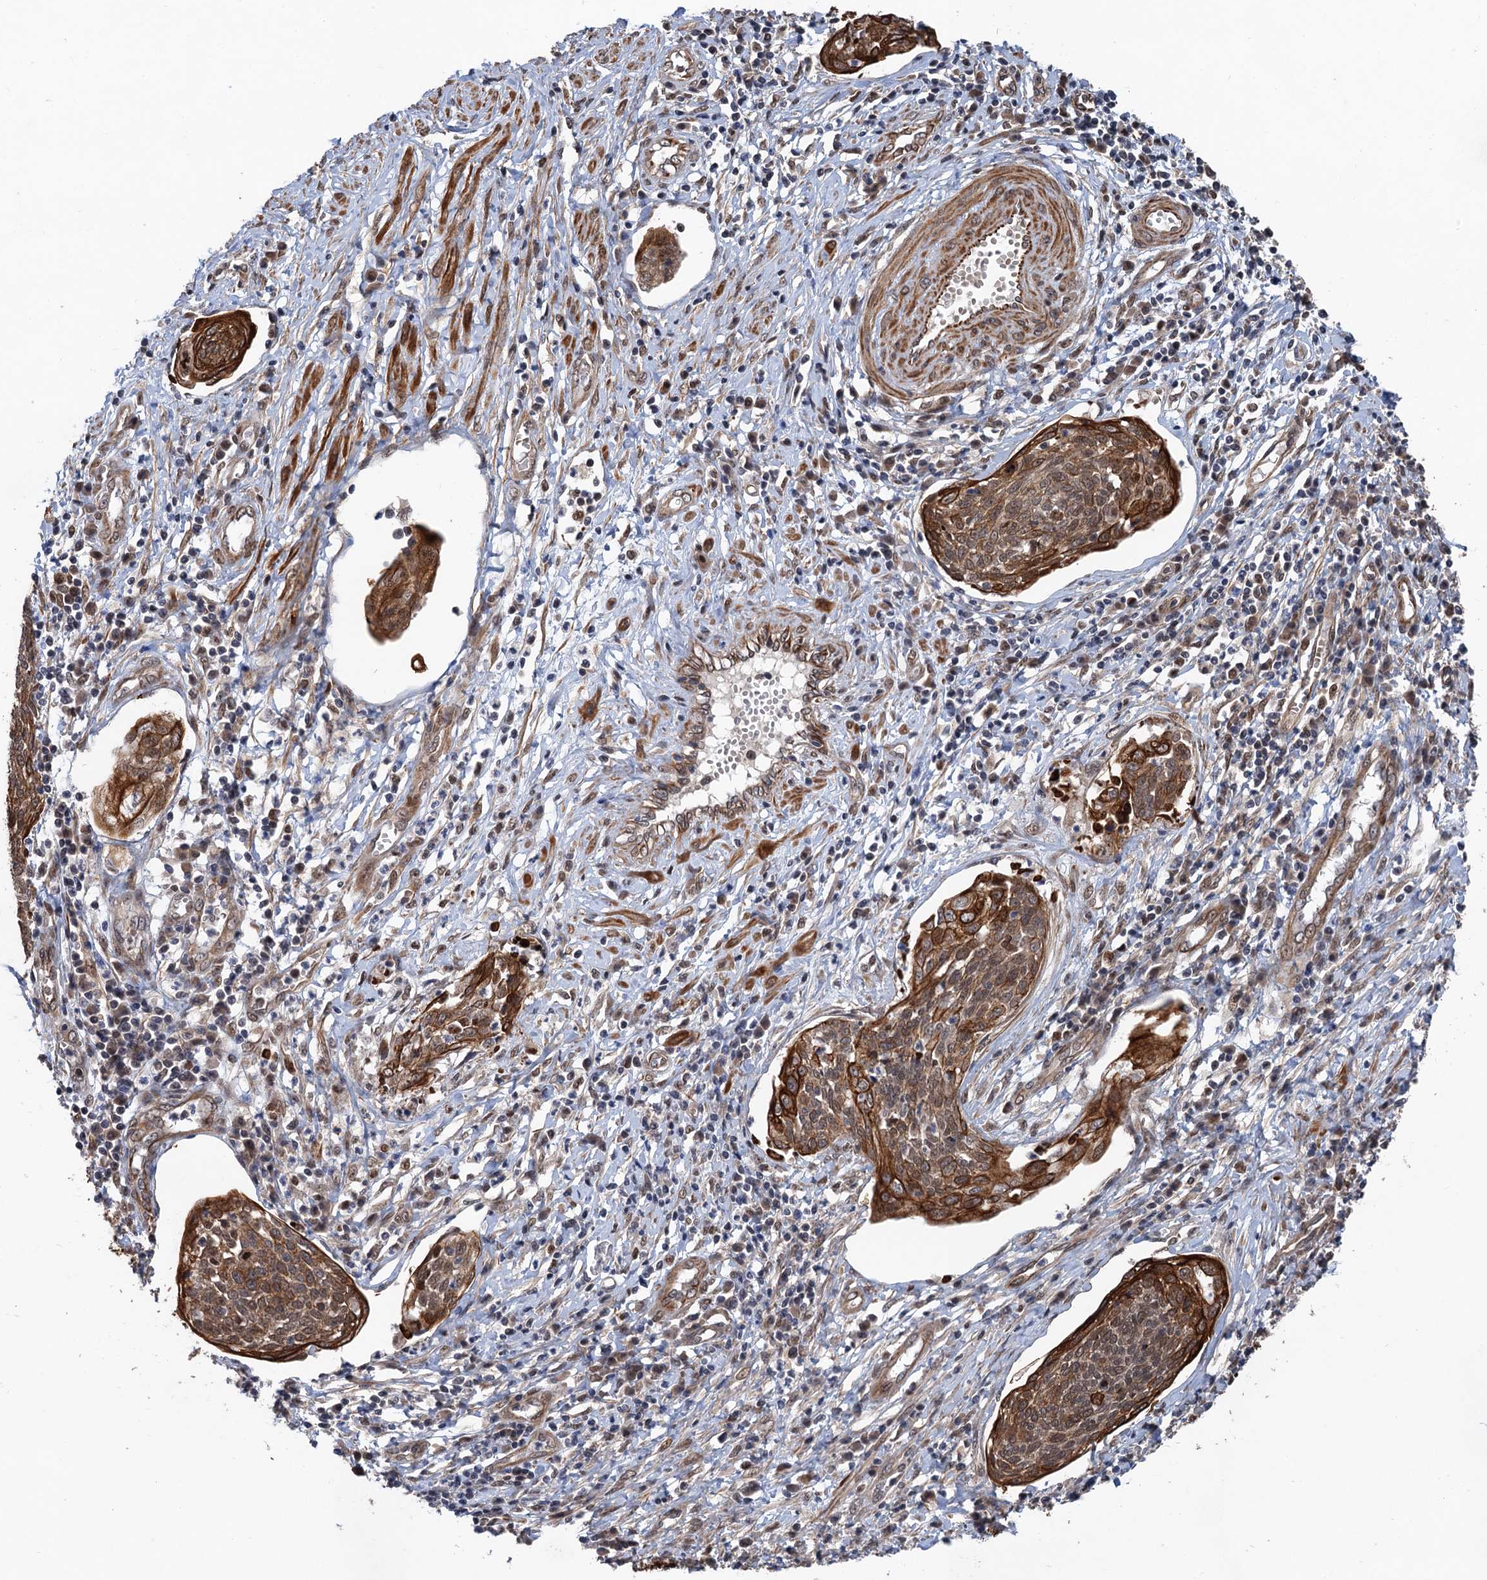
{"staining": {"intensity": "strong", "quantity": ">75%", "location": "cytoplasmic/membranous"}, "tissue": "cervical cancer", "cell_type": "Tumor cells", "image_type": "cancer", "snomed": [{"axis": "morphology", "description": "Squamous cell carcinoma, NOS"}, {"axis": "topography", "description": "Cervix"}], "caption": "This is a micrograph of immunohistochemistry staining of squamous cell carcinoma (cervical), which shows strong expression in the cytoplasmic/membranous of tumor cells.", "gene": "TTC31", "patient": {"sex": "female", "age": 34}}